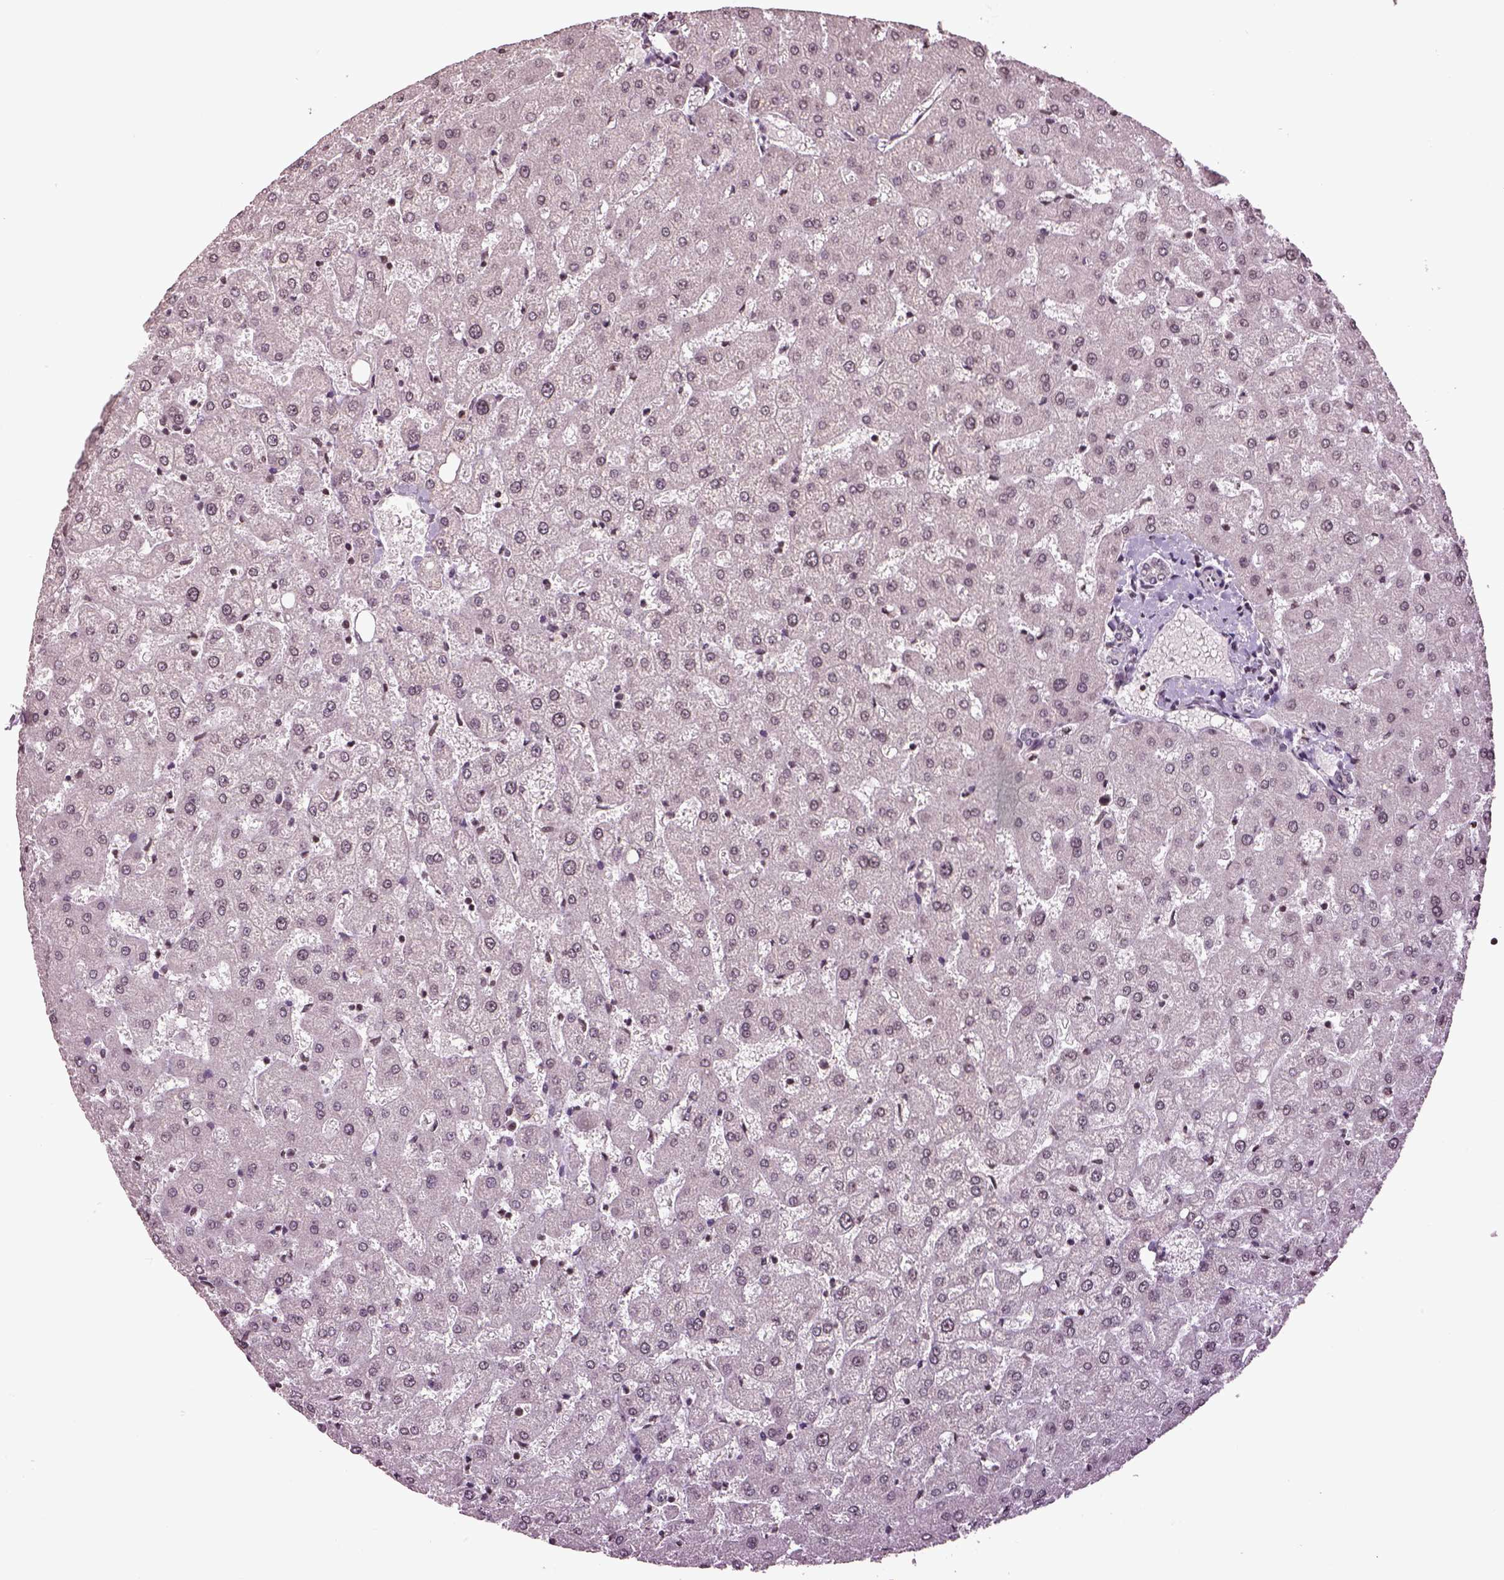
{"staining": {"intensity": "negative", "quantity": "none", "location": "none"}, "tissue": "liver", "cell_type": "Cholangiocytes", "image_type": "normal", "snomed": [{"axis": "morphology", "description": "Normal tissue, NOS"}, {"axis": "topography", "description": "Liver"}], "caption": "DAB immunohistochemical staining of normal liver demonstrates no significant expression in cholangiocytes. Brightfield microscopy of immunohistochemistry stained with DAB (3,3'-diaminobenzidine) (brown) and hematoxylin (blue), captured at high magnification.", "gene": "GRM4", "patient": {"sex": "female", "age": 50}}